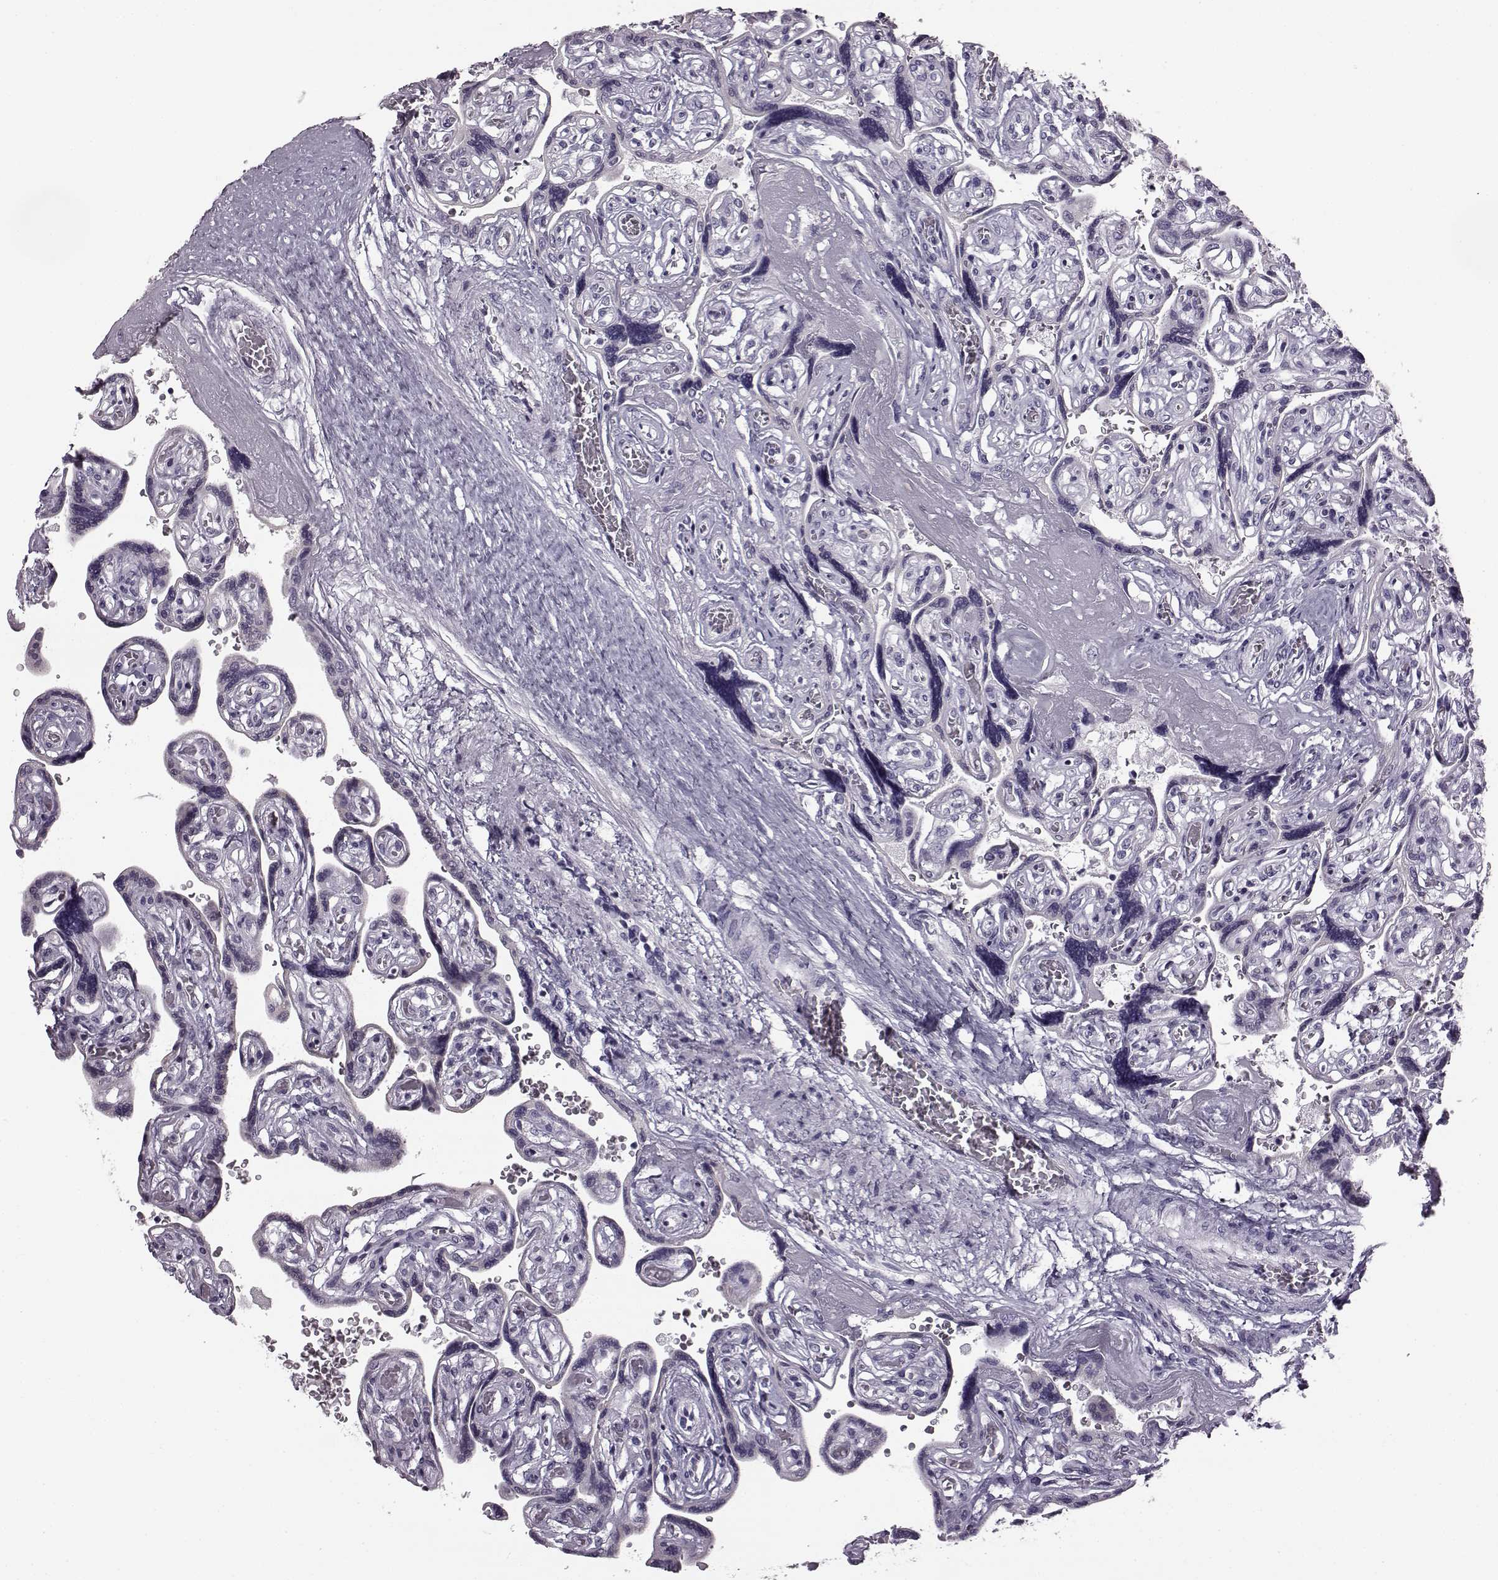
{"staining": {"intensity": "negative", "quantity": "none", "location": "none"}, "tissue": "placenta", "cell_type": "Decidual cells", "image_type": "normal", "snomed": [{"axis": "morphology", "description": "Normal tissue, NOS"}, {"axis": "topography", "description": "Placenta"}], "caption": "The image displays no staining of decidual cells in benign placenta.", "gene": "ODAD4", "patient": {"sex": "female", "age": 32}}